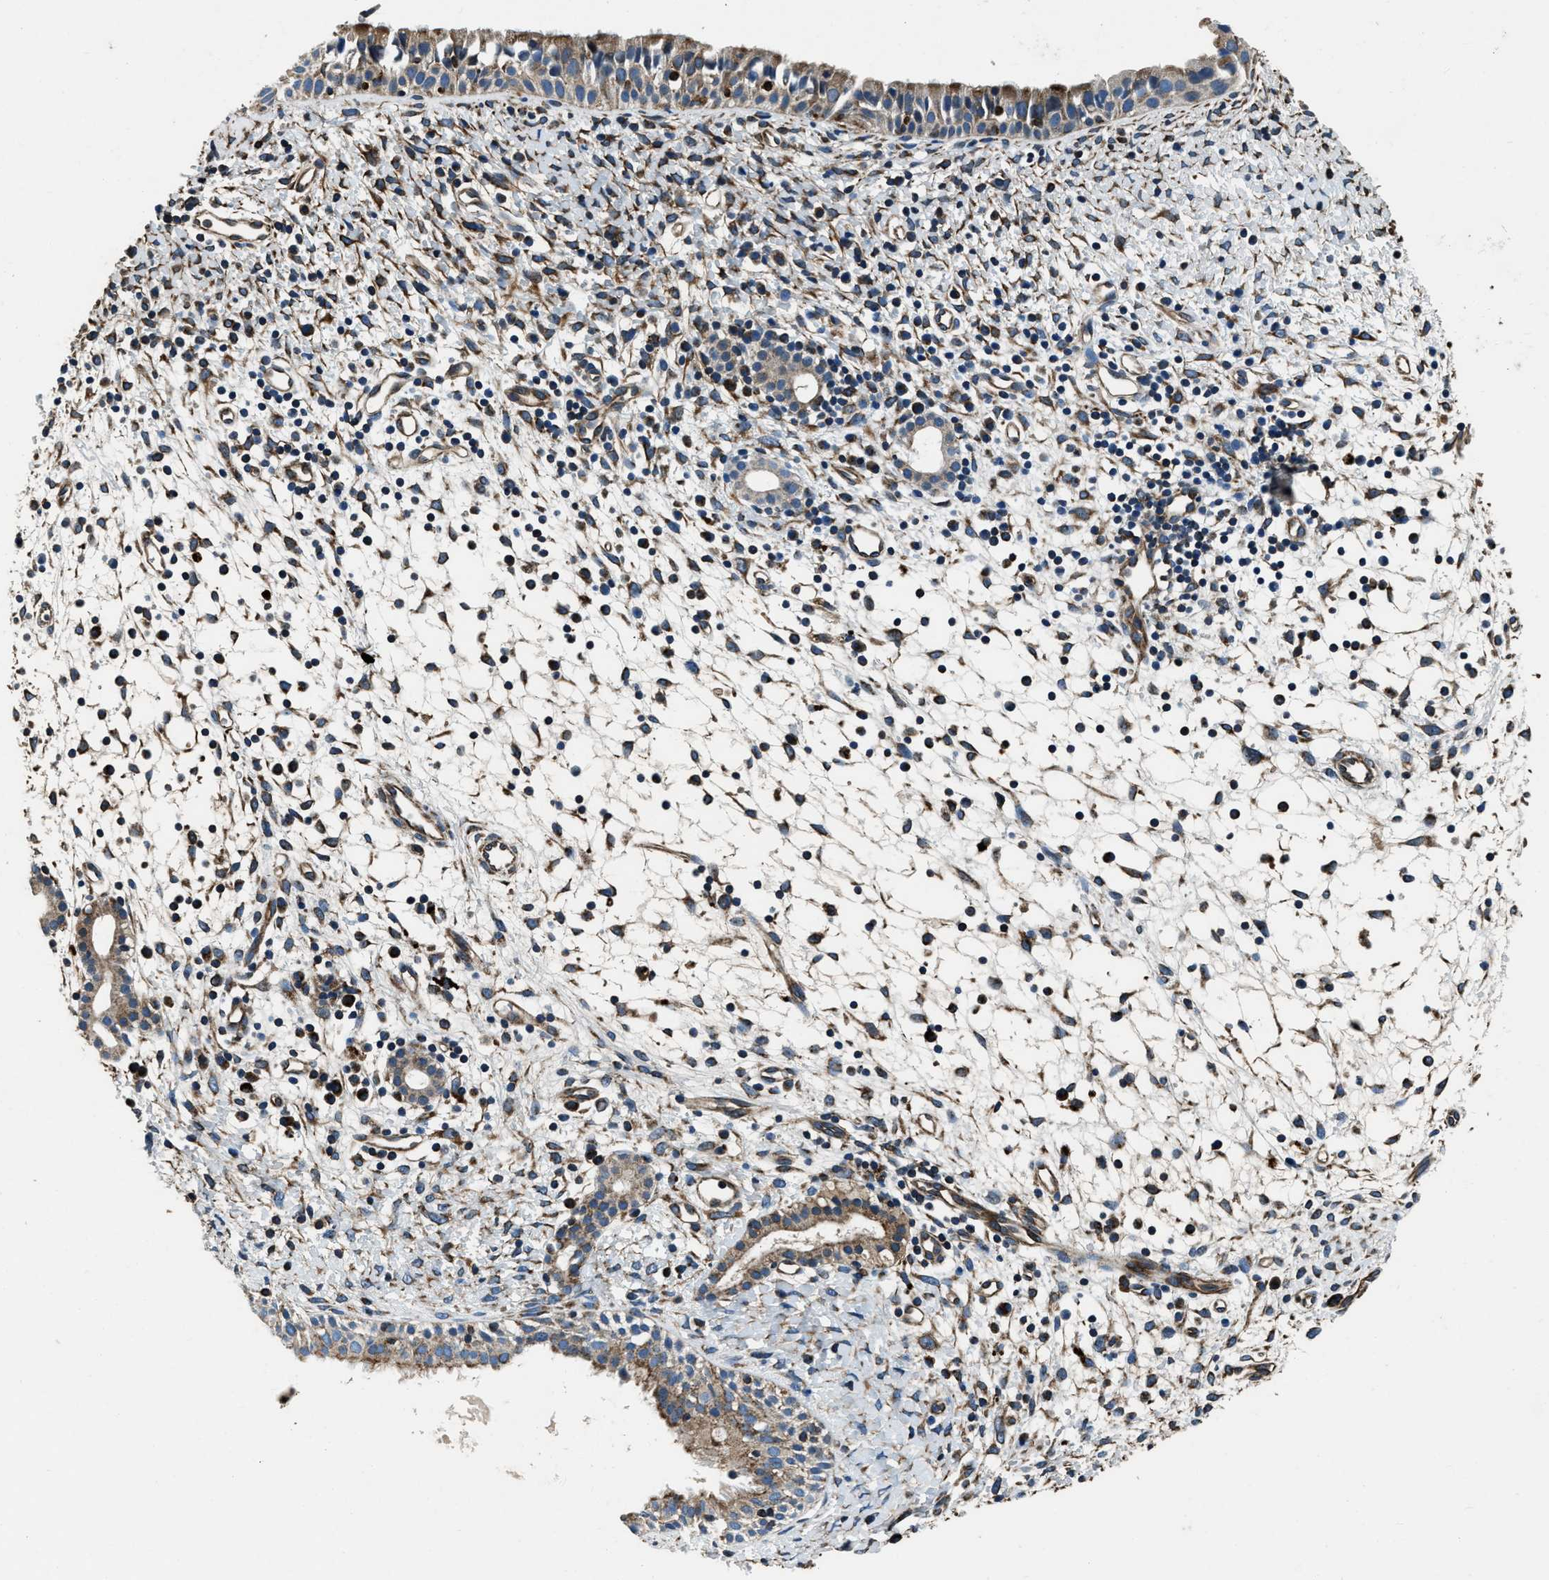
{"staining": {"intensity": "moderate", "quantity": "25%-75%", "location": "cytoplasmic/membranous"}, "tissue": "nasopharynx", "cell_type": "Respiratory epithelial cells", "image_type": "normal", "snomed": [{"axis": "morphology", "description": "Normal tissue, NOS"}, {"axis": "topography", "description": "Nasopharynx"}], "caption": "The photomicrograph reveals a brown stain indicating the presence of a protein in the cytoplasmic/membranous of respiratory epithelial cells in nasopharynx.", "gene": "OGDH", "patient": {"sex": "male", "age": 22}}